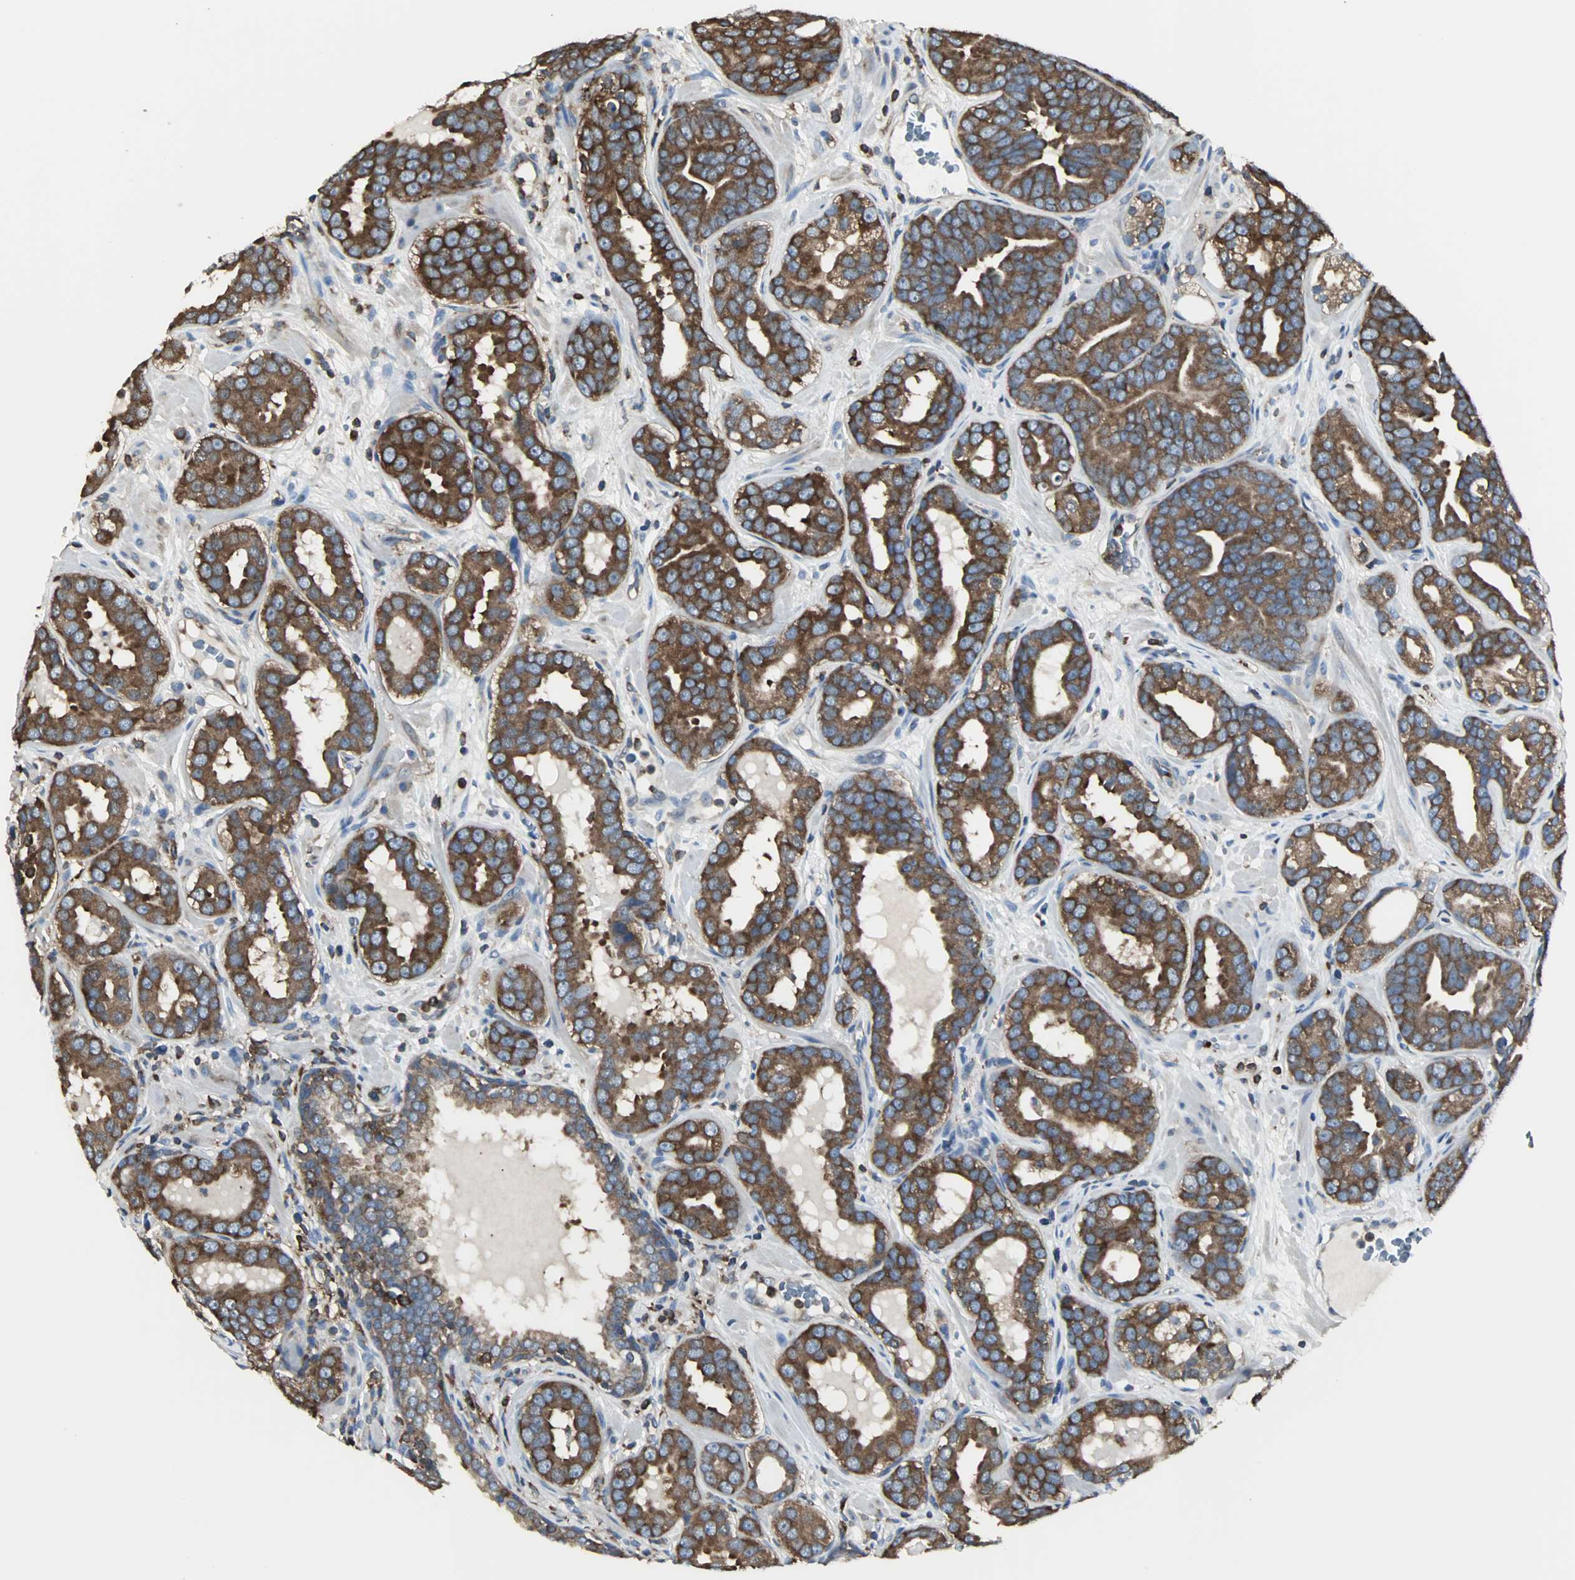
{"staining": {"intensity": "strong", "quantity": ">75%", "location": "cytoplasmic/membranous"}, "tissue": "prostate cancer", "cell_type": "Tumor cells", "image_type": "cancer", "snomed": [{"axis": "morphology", "description": "Adenocarcinoma, Low grade"}, {"axis": "topography", "description": "Prostate"}], "caption": "A histopathology image of prostate adenocarcinoma (low-grade) stained for a protein exhibits strong cytoplasmic/membranous brown staining in tumor cells.", "gene": "LRRFIP1", "patient": {"sex": "male", "age": 59}}